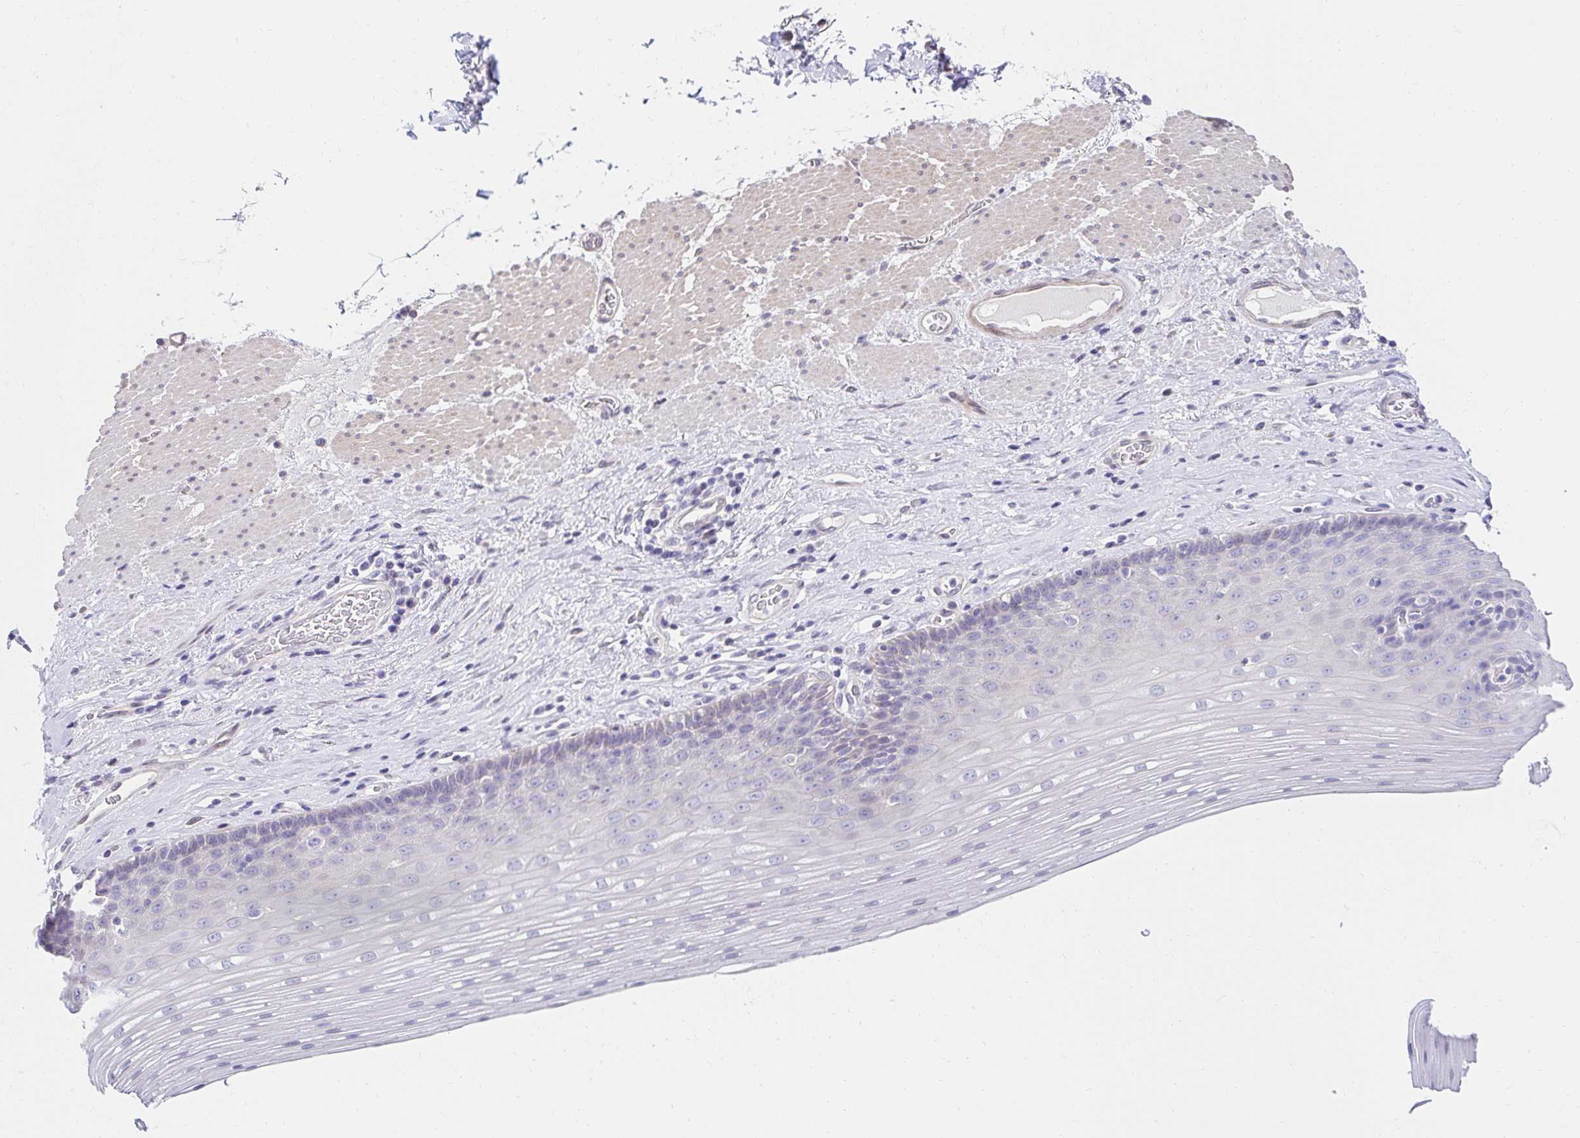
{"staining": {"intensity": "weak", "quantity": "<25%", "location": "nuclear"}, "tissue": "esophagus", "cell_type": "Squamous epithelial cells", "image_type": "normal", "snomed": [{"axis": "morphology", "description": "Normal tissue, NOS"}, {"axis": "topography", "description": "Esophagus"}], "caption": "An immunohistochemistry histopathology image of unremarkable esophagus is shown. There is no staining in squamous epithelial cells of esophagus.", "gene": "AKAP14", "patient": {"sex": "male", "age": 62}}